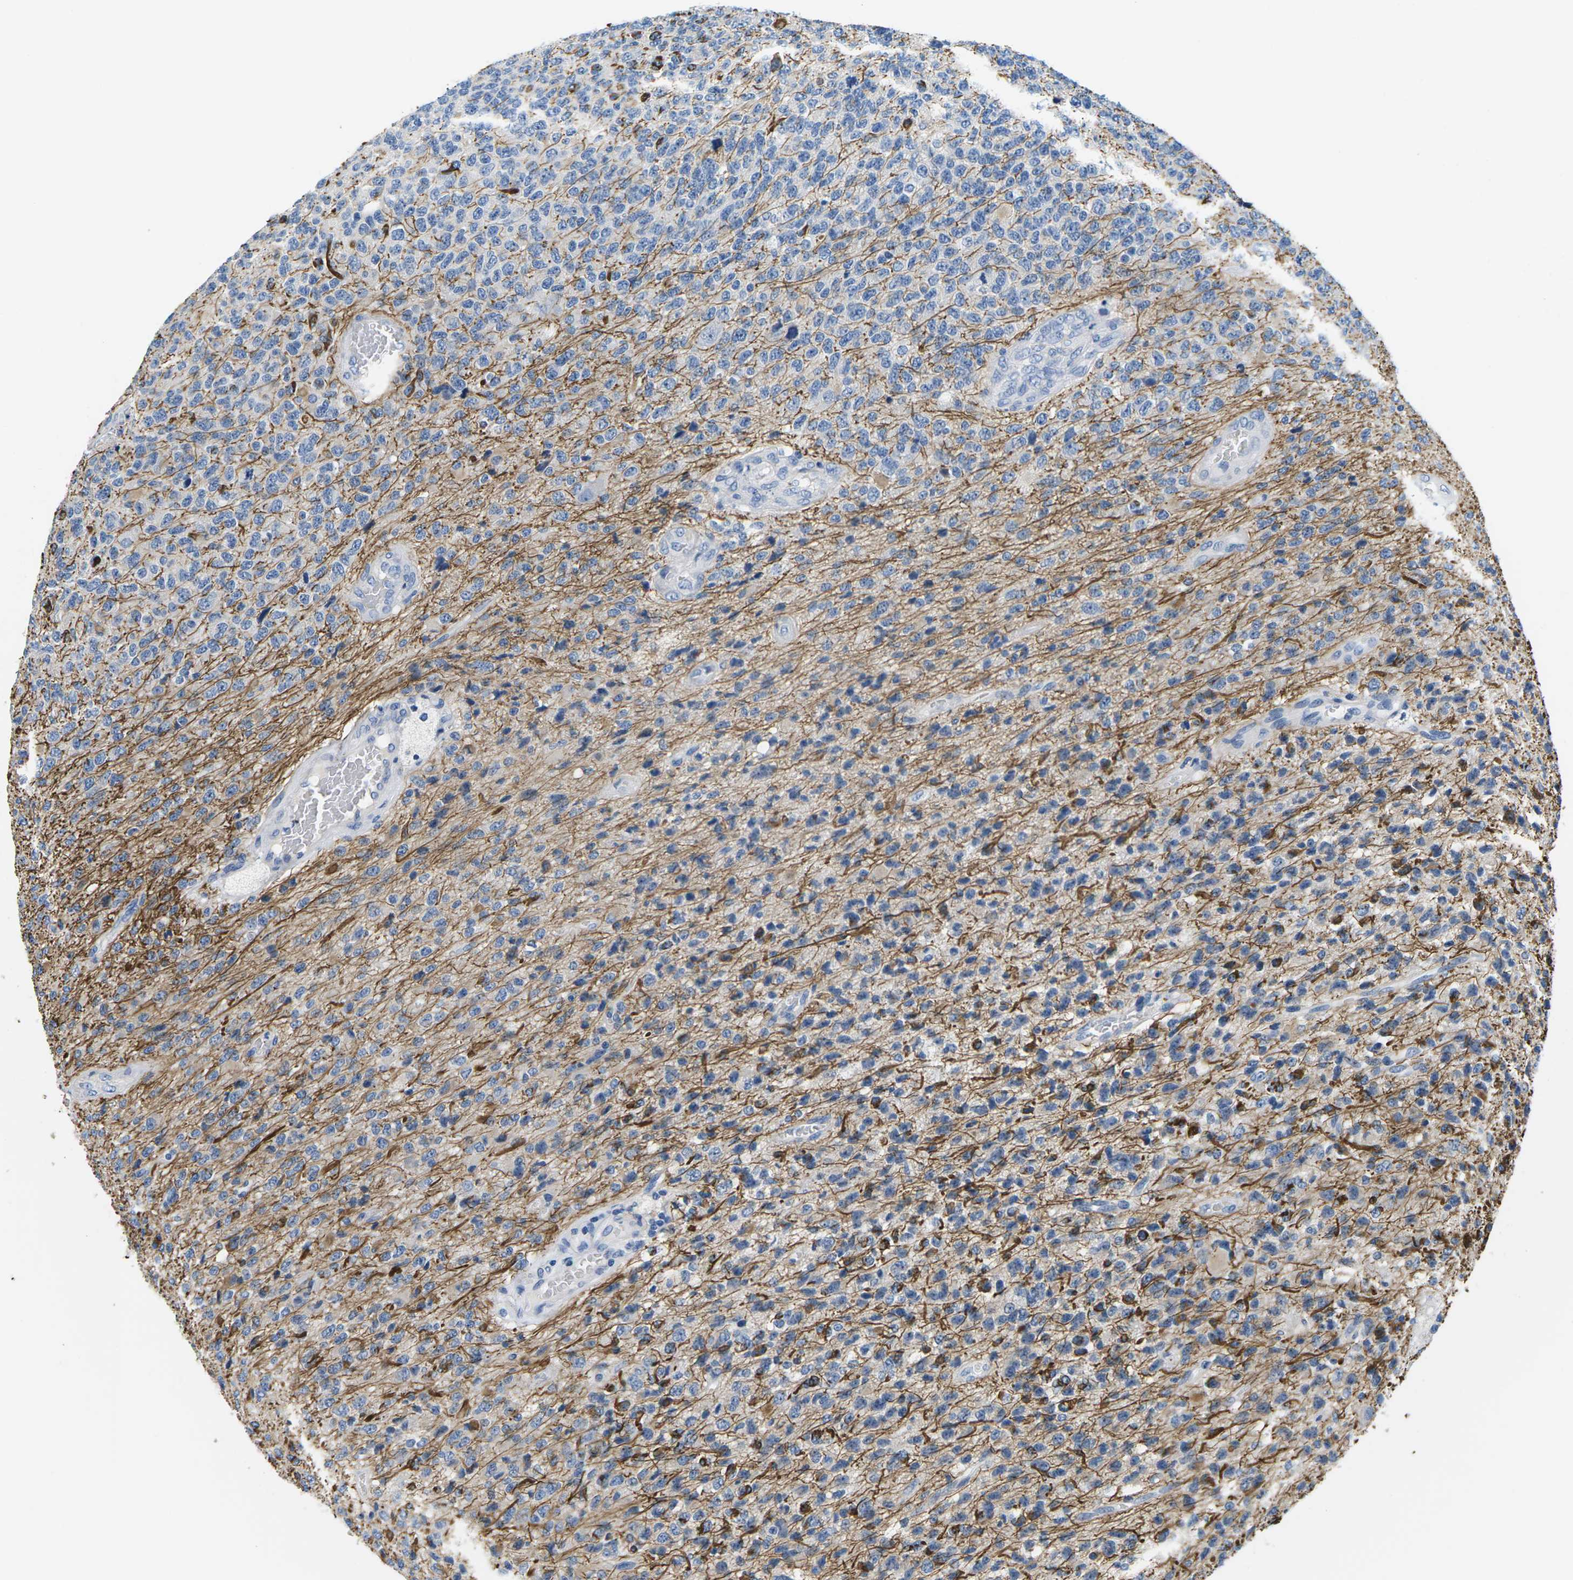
{"staining": {"intensity": "strong", "quantity": "25%-75%", "location": "cytoplasmic/membranous"}, "tissue": "glioma", "cell_type": "Tumor cells", "image_type": "cancer", "snomed": [{"axis": "morphology", "description": "Glioma, malignant, High grade"}, {"axis": "topography", "description": "pancreas cauda"}], "caption": "DAB (3,3'-diaminobenzidine) immunohistochemical staining of human glioma reveals strong cytoplasmic/membranous protein positivity in about 25%-75% of tumor cells.", "gene": "TSPAN2", "patient": {"sex": "male", "age": 60}}